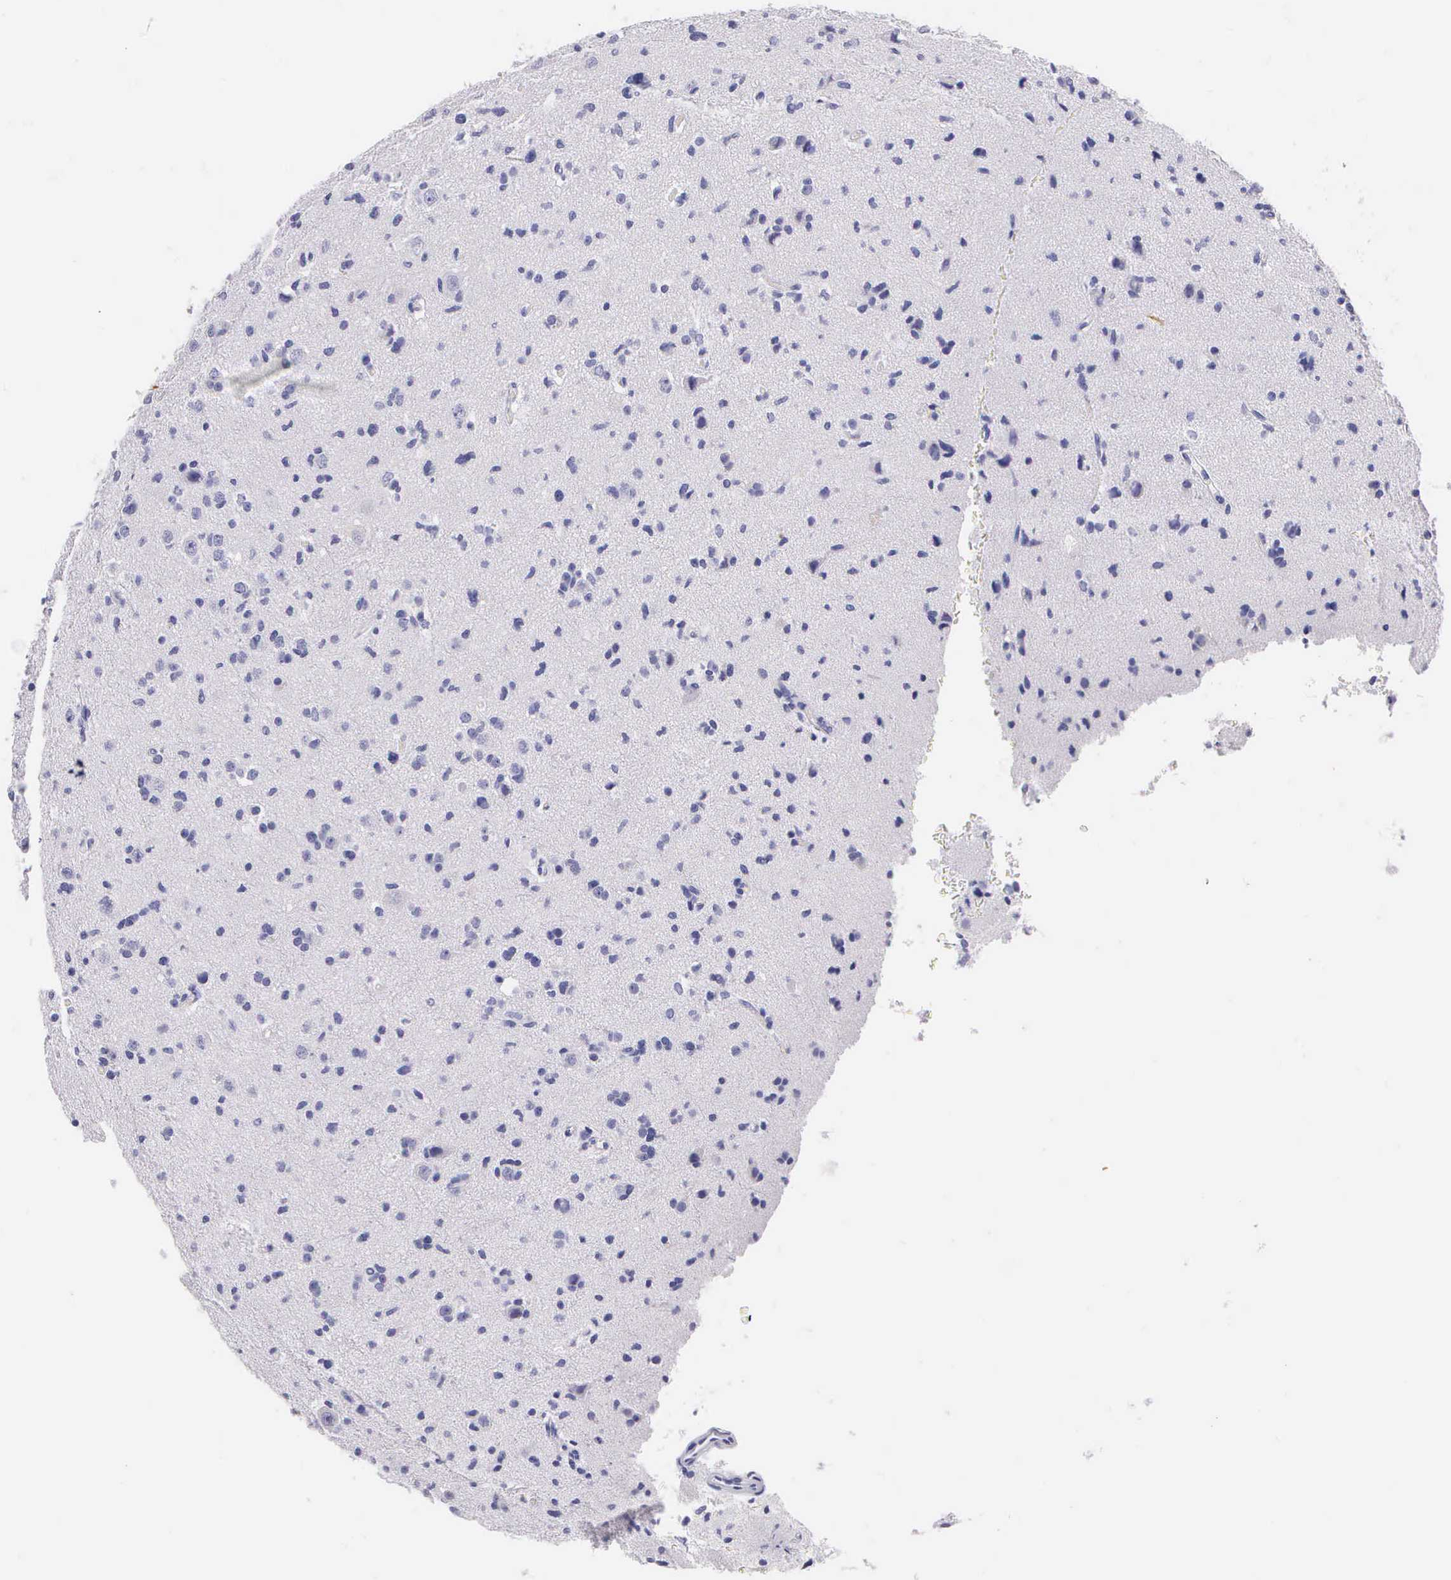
{"staining": {"intensity": "negative", "quantity": "none", "location": "none"}, "tissue": "glioma", "cell_type": "Tumor cells", "image_type": "cancer", "snomed": [{"axis": "morphology", "description": "Glioma, malignant, Low grade"}, {"axis": "topography", "description": "Brain"}], "caption": "High power microscopy image of an IHC photomicrograph of malignant glioma (low-grade), revealing no significant expression in tumor cells.", "gene": "KRT17", "patient": {"sex": "female", "age": 46}}